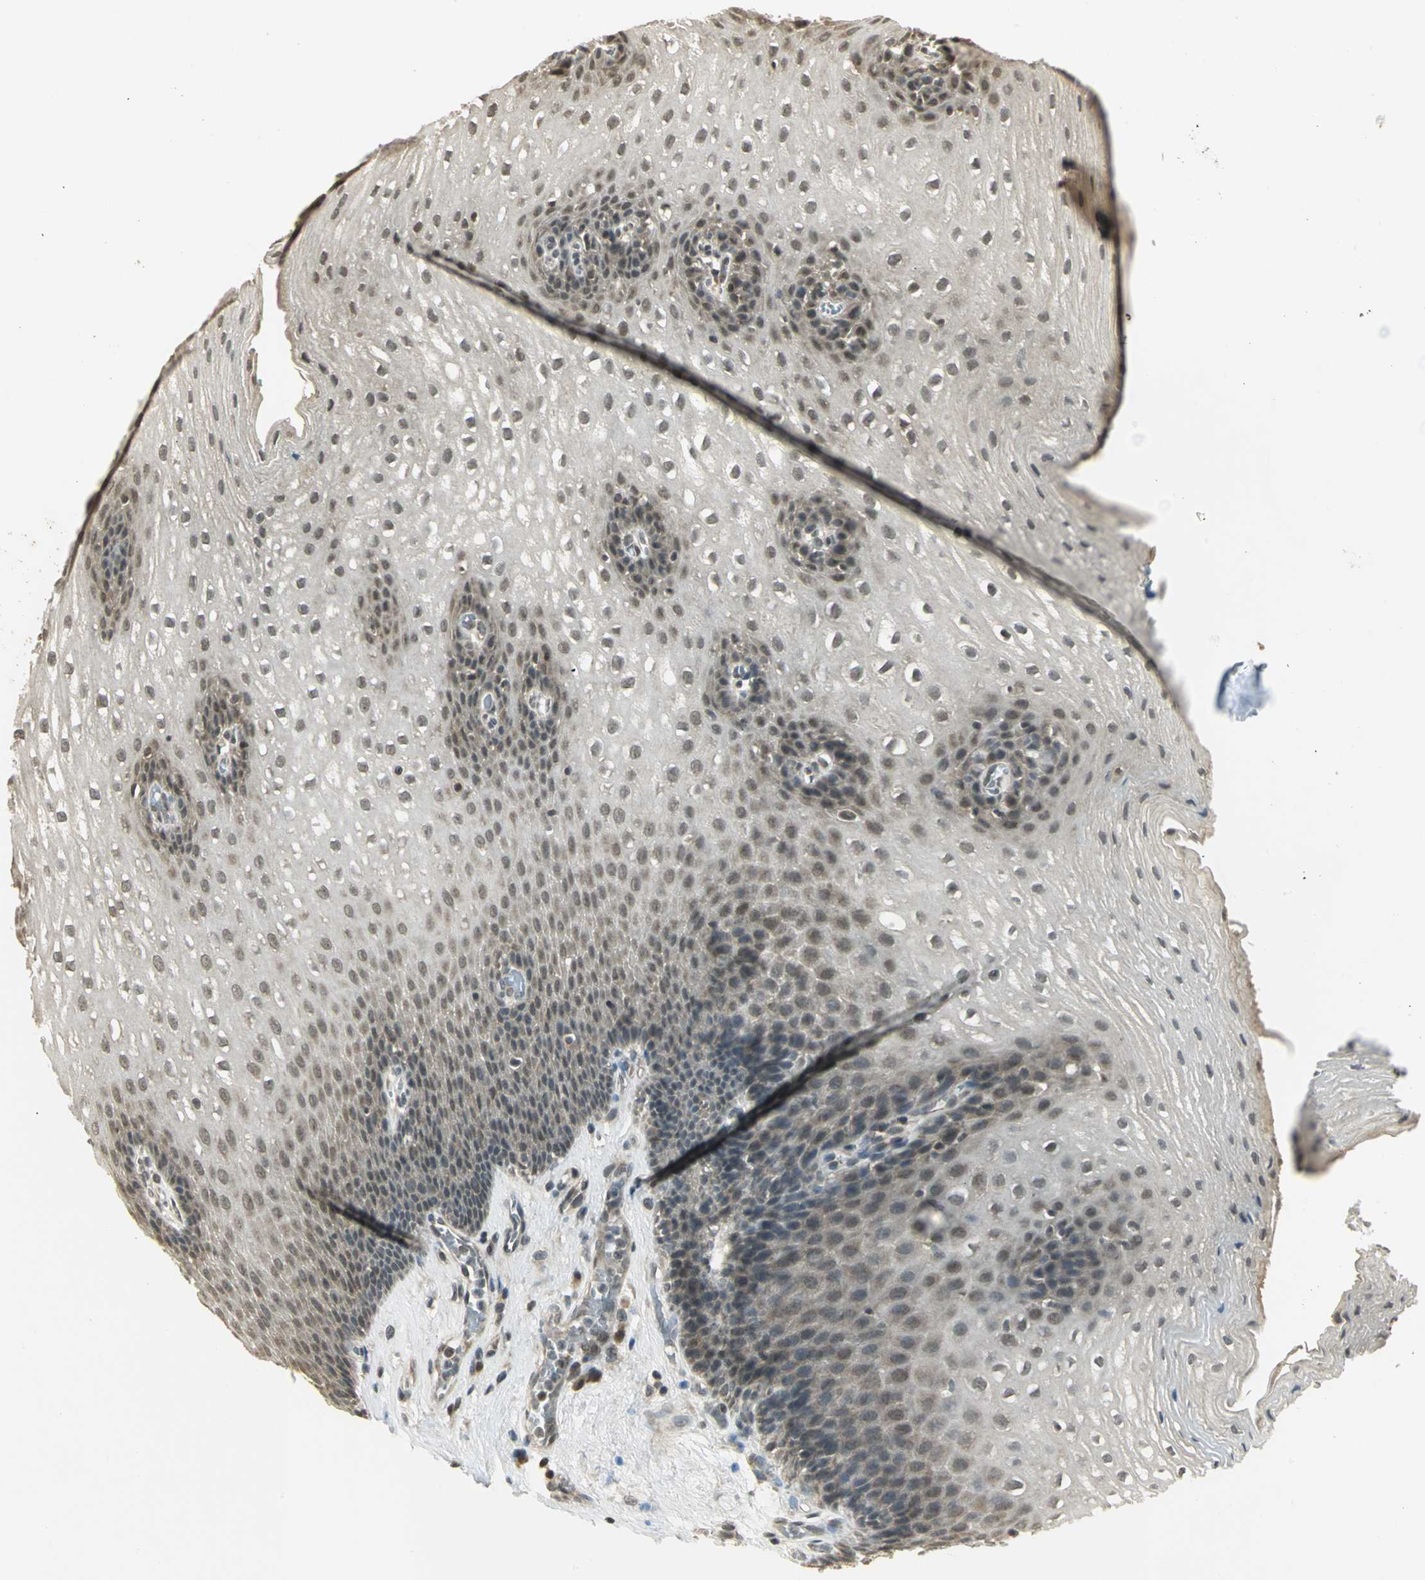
{"staining": {"intensity": "weak", "quantity": ">75%", "location": "cytoplasmic/membranous,nuclear"}, "tissue": "esophagus", "cell_type": "Squamous epithelial cells", "image_type": "normal", "snomed": [{"axis": "morphology", "description": "Normal tissue, NOS"}, {"axis": "topography", "description": "Esophagus"}], "caption": "Protein positivity by immunohistochemistry exhibits weak cytoplasmic/membranous,nuclear positivity in approximately >75% of squamous epithelial cells in normal esophagus. The staining is performed using DAB (3,3'-diaminobenzidine) brown chromogen to label protein expression. The nuclei are counter-stained blue using hematoxylin.", "gene": "CDC34", "patient": {"sex": "male", "age": 48}}